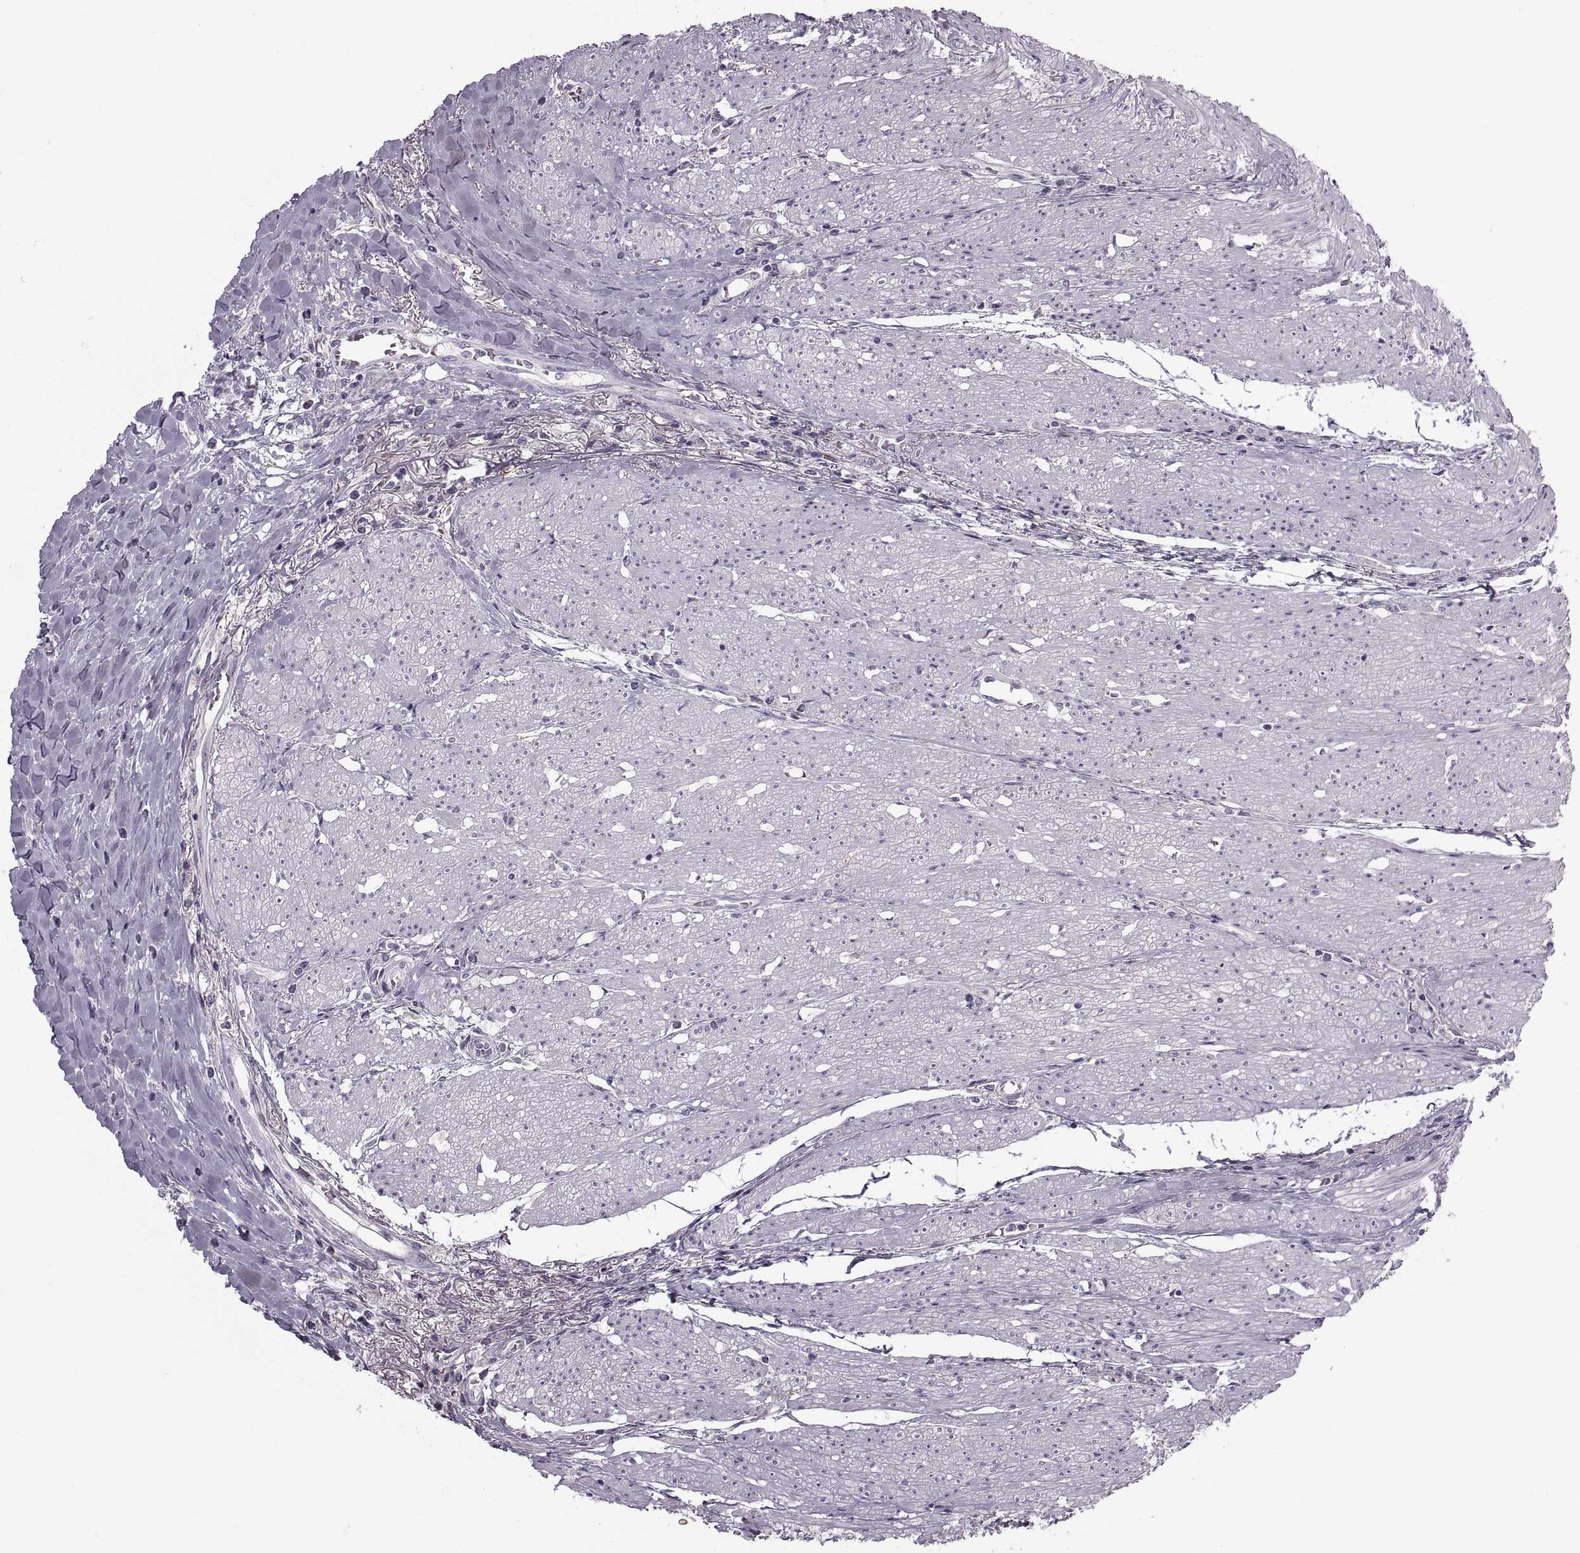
{"staining": {"intensity": "moderate", "quantity": "25%-75%", "location": "cytoplasmic/membranous"}, "tissue": "colorectal cancer", "cell_type": "Tumor cells", "image_type": "cancer", "snomed": [{"axis": "morphology", "description": "Adenocarcinoma, NOS"}, {"axis": "topography", "description": "Rectum"}], "caption": "Immunohistochemical staining of colorectal cancer (adenocarcinoma) demonstrates moderate cytoplasmic/membranous protein positivity in about 25%-75% of tumor cells.", "gene": "PIERCE1", "patient": {"sex": "male", "age": 59}}